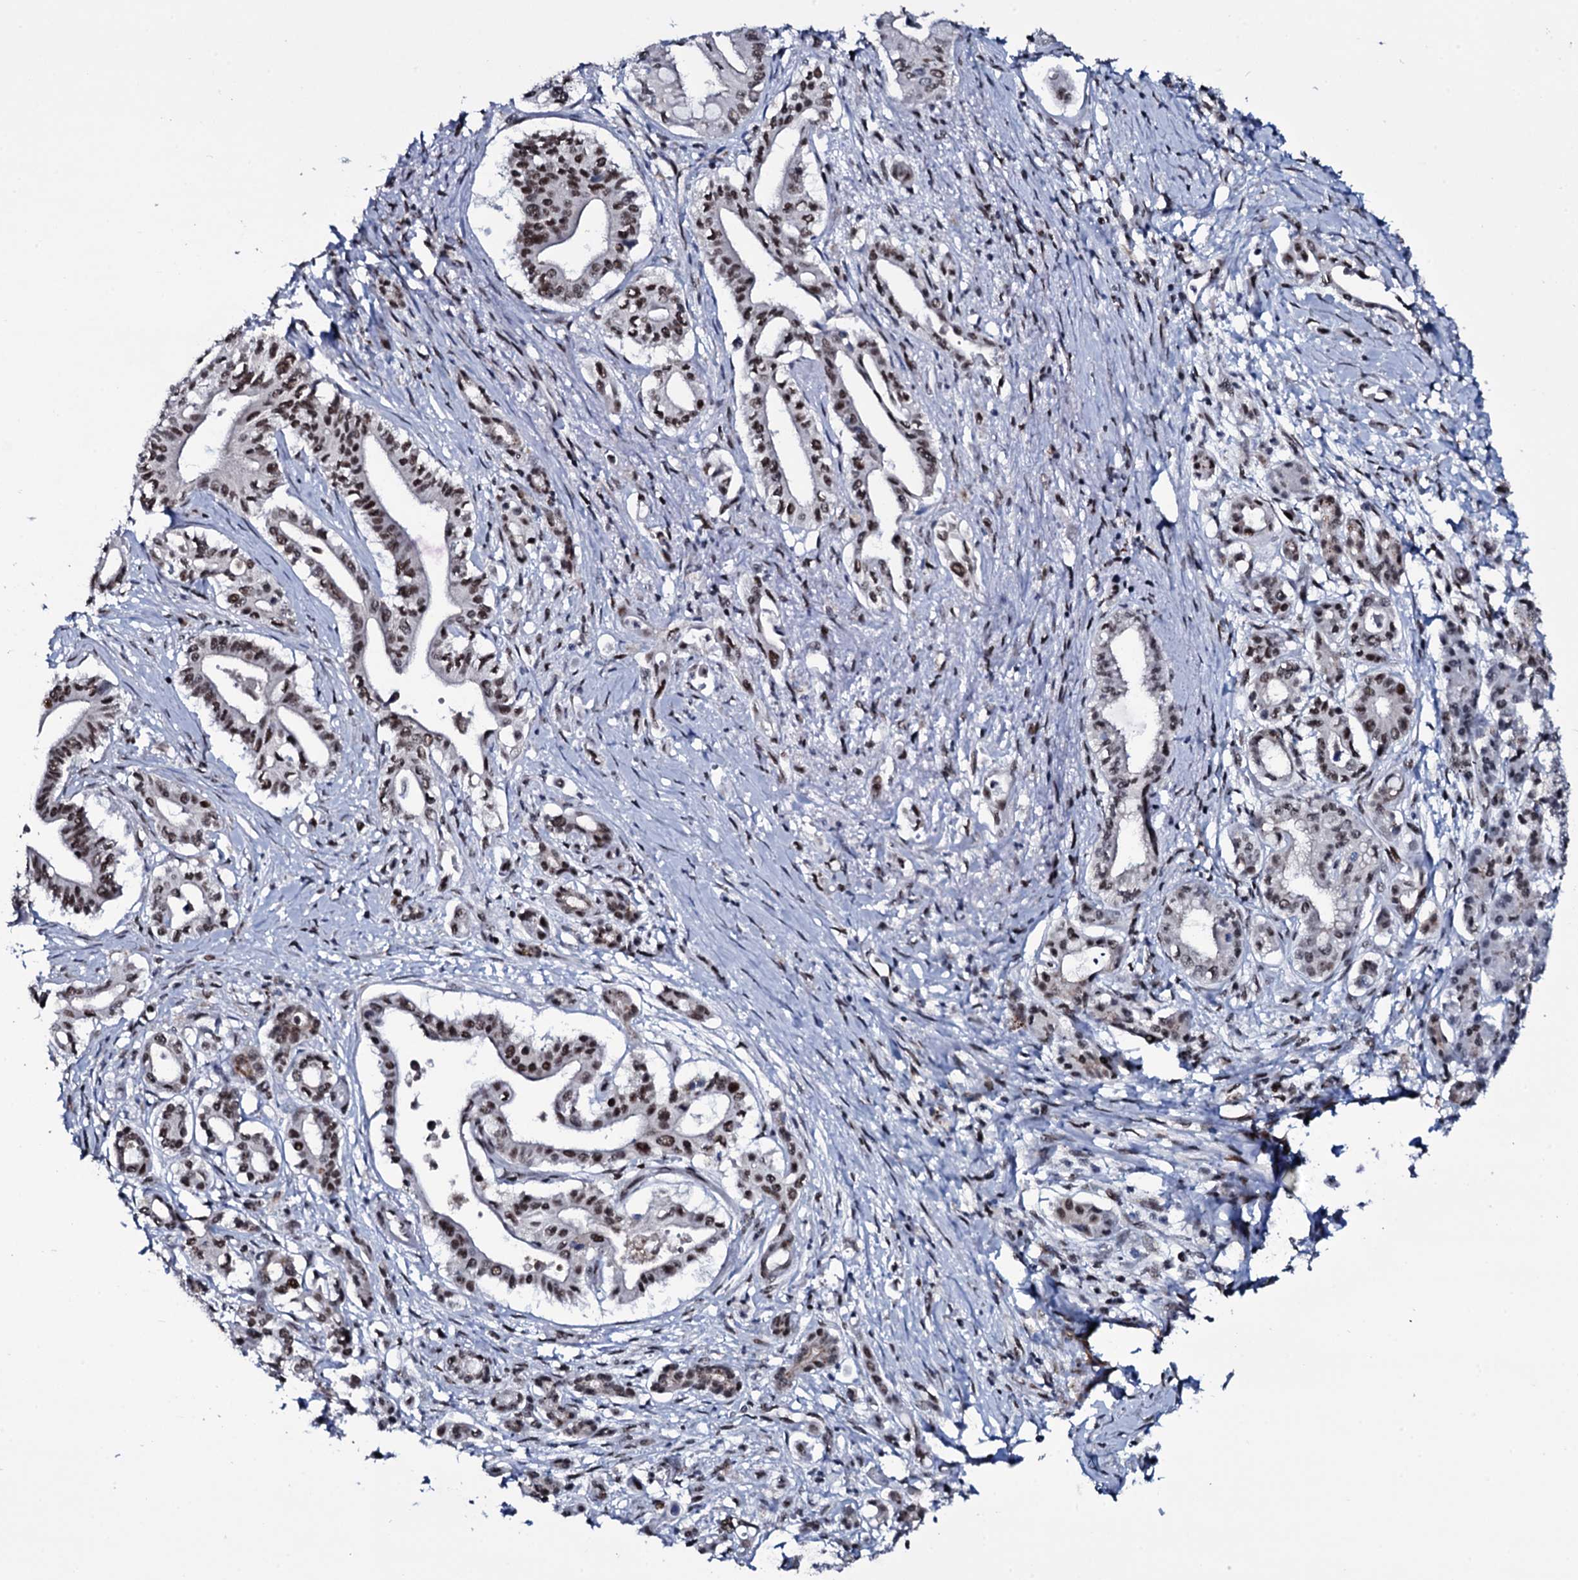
{"staining": {"intensity": "moderate", "quantity": ">75%", "location": "nuclear"}, "tissue": "pancreatic cancer", "cell_type": "Tumor cells", "image_type": "cancer", "snomed": [{"axis": "morphology", "description": "Adenocarcinoma, NOS"}, {"axis": "topography", "description": "Pancreas"}], "caption": "DAB immunohistochemical staining of pancreatic cancer (adenocarcinoma) demonstrates moderate nuclear protein expression in about >75% of tumor cells.", "gene": "ZMIZ2", "patient": {"sex": "female", "age": 77}}